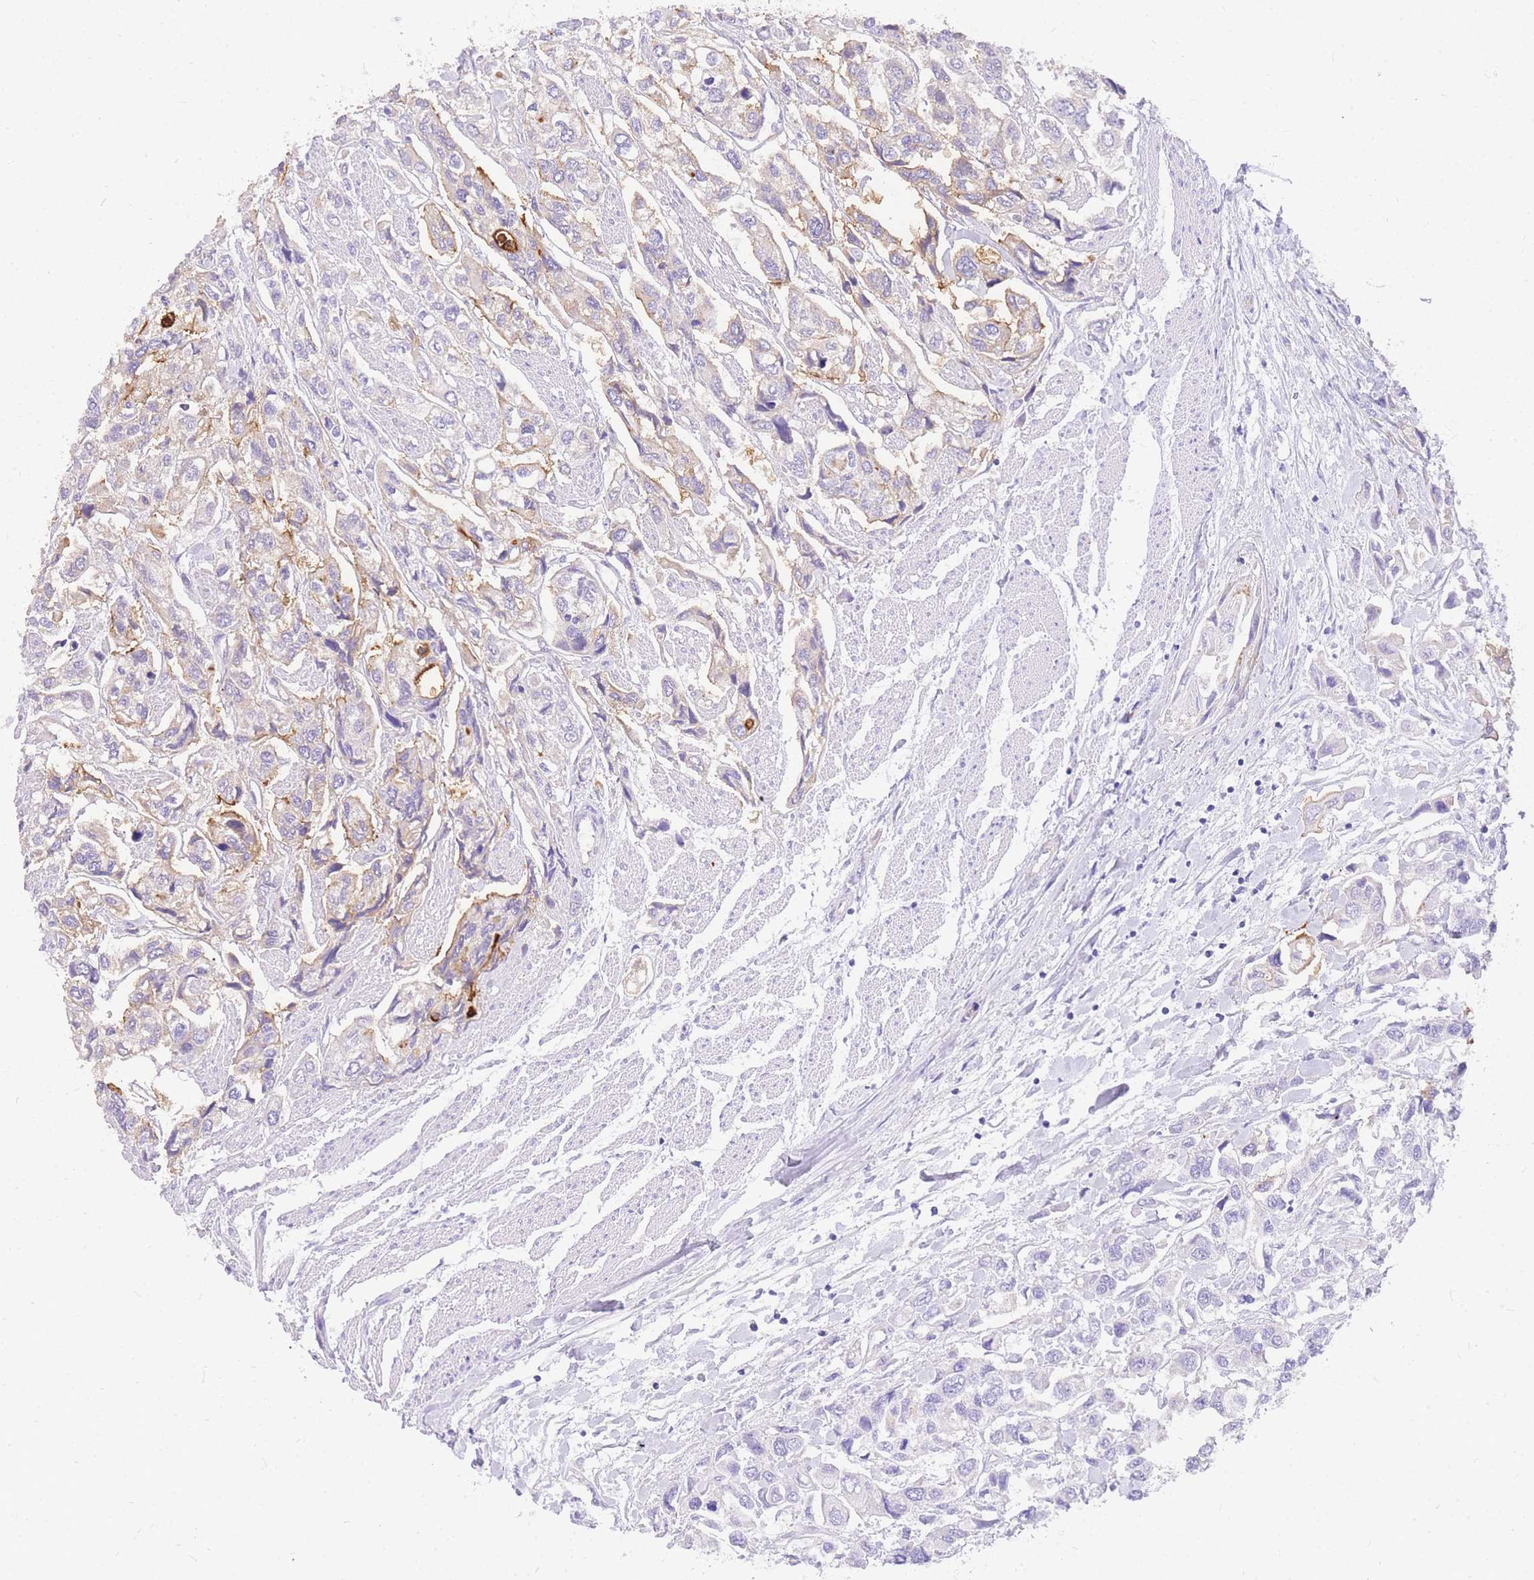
{"staining": {"intensity": "moderate", "quantity": "25%-75%", "location": "cytoplasmic/membranous"}, "tissue": "urothelial cancer", "cell_type": "Tumor cells", "image_type": "cancer", "snomed": [{"axis": "morphology", "description": "Urothelial carcinoma, High grade"}, {"axis": "topography", "description": "Urinary bladder"}], "caption": "Tumor cells demonstrate medium levels of moderate cytoplasmic/membranous staining in about 25%-75% of cells in urothelial carcinoma (high-grade).", "gene": "UPK1A", "patient": {"sex": "male", "age": 67}}